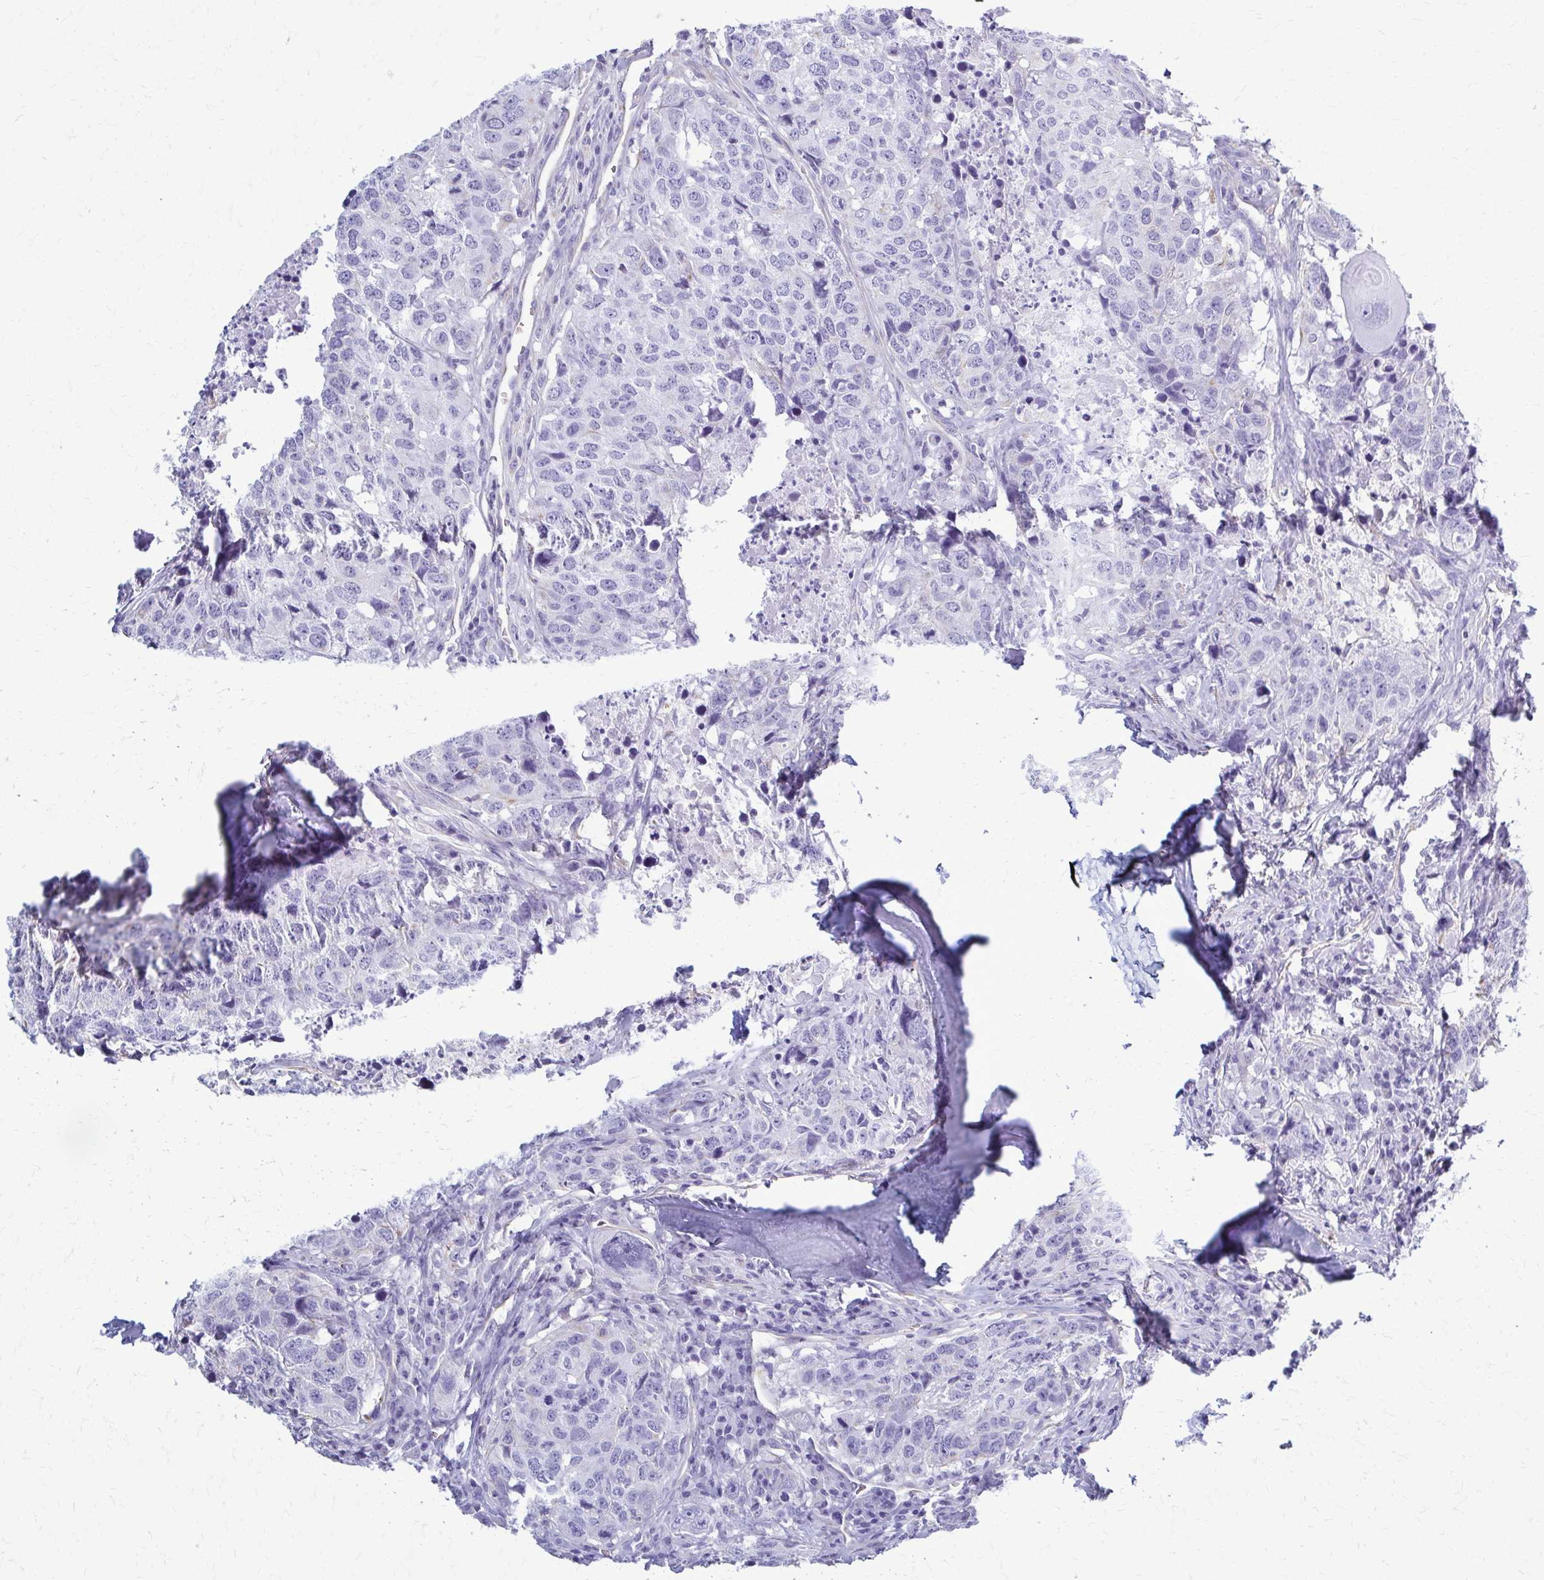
{"staining": {"intensity": "negative", "quantity": "none", "location": "none"}, "tissue": "head and neck cancer", "cell_type": "Tumor cells", "image_type": "cancer", "snomed": [{"axis": "morphology", "description": "Normal tissue, NOS"}, {"axis": "morphology", "description": "Squamous cell carcinoma, NOS"}, {"axis": "topography", "description": "Skeletal muscle"}, {"axis": "topography", "description": "Vascular tissue"}, {"axis": "topography", "description": "Peripheral nerve tissue"}, {"axis": "topography", "description": "Head-Neck"}], "caption": "DAB (3,3'-diaminobenzidine) immunohistochemical staining of squamous cell carcinoma (head and neck) displays no significant staining in tumor cells.", "gene": "GFAP", "patient": {"sex": "male", "age": 66}}